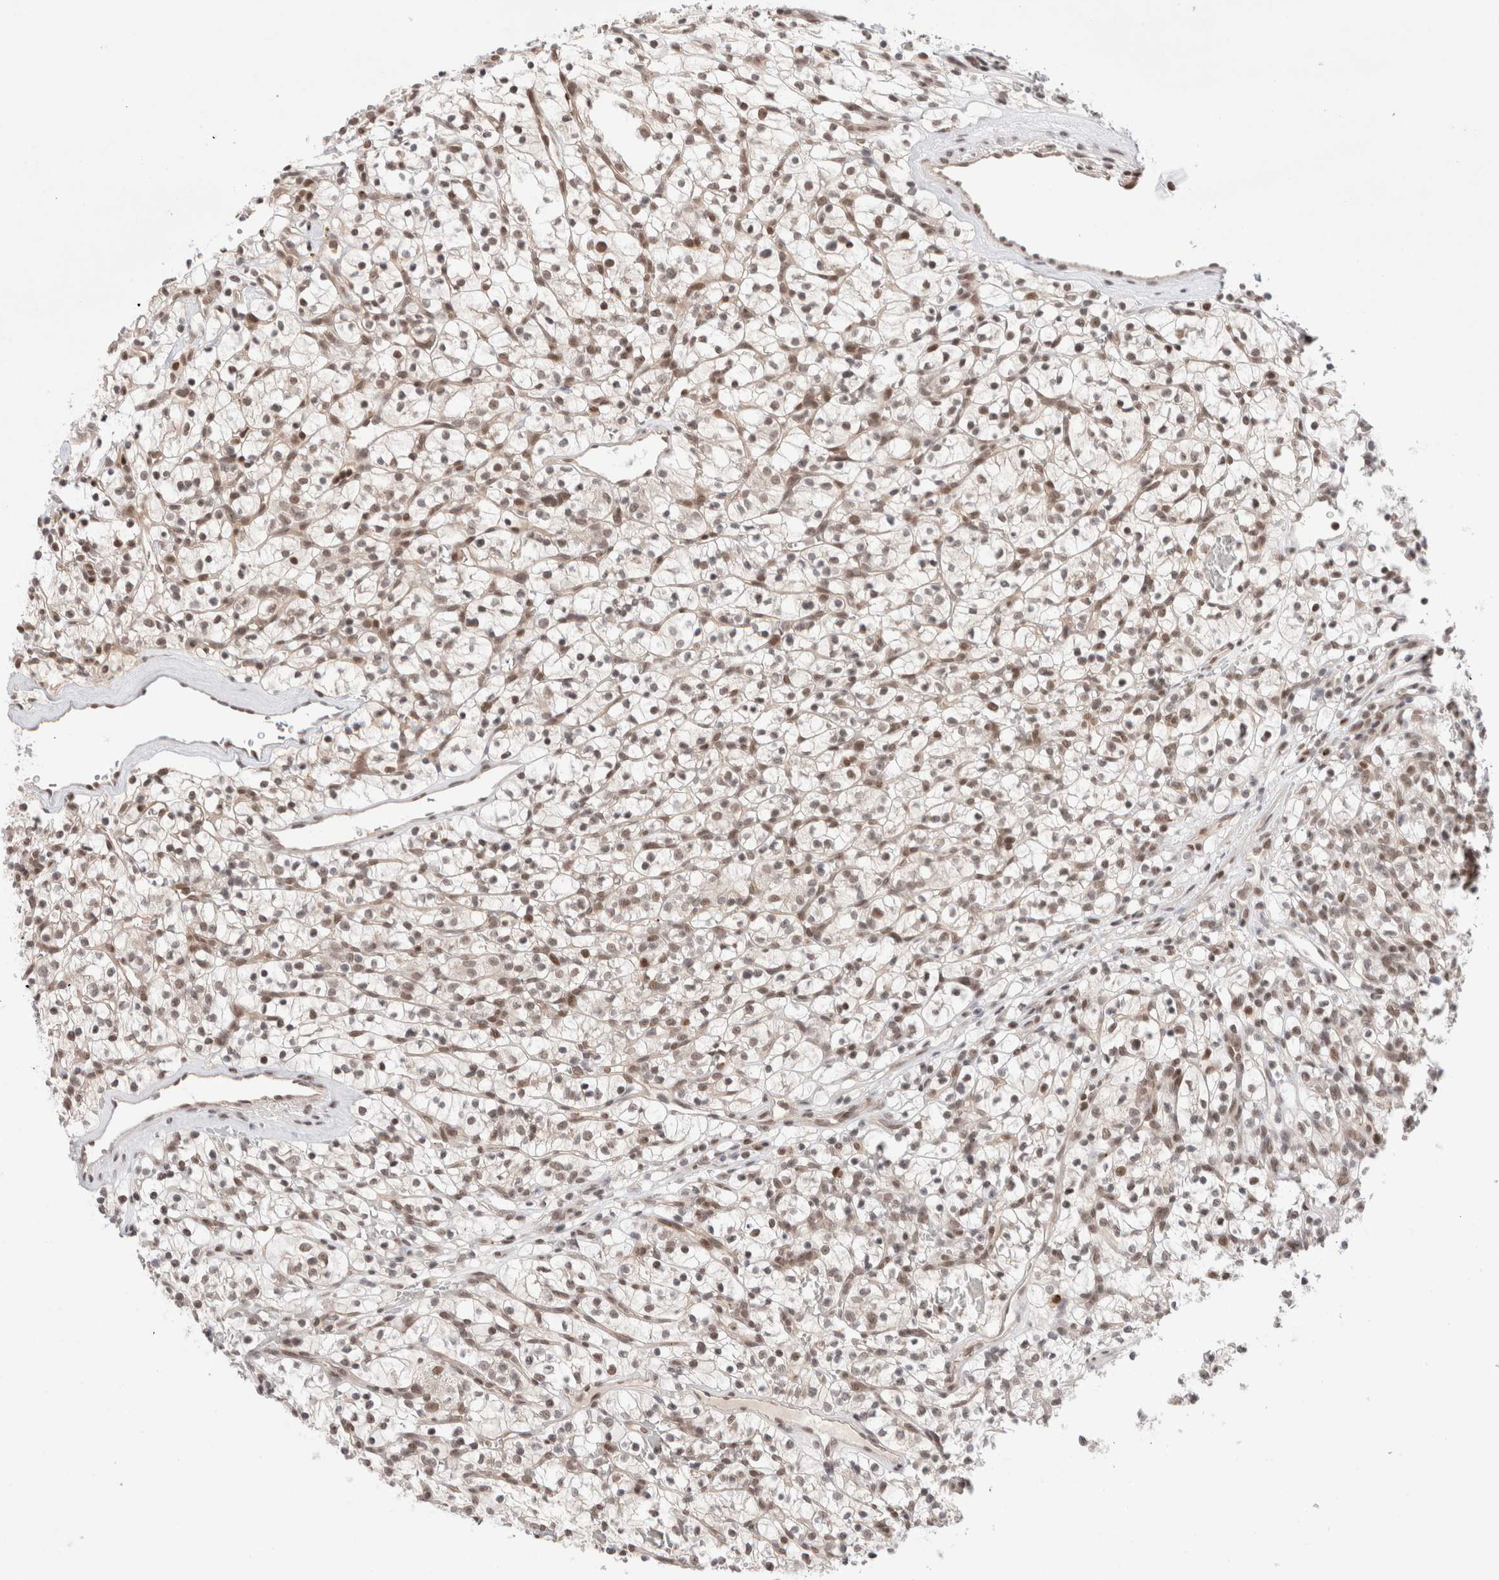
{"staining": {"intensity": "weak", "quantity": ">75%", "location": "nuclear"}, "tissue": "renal cancer", "cell_type": "Tumor cells", "image_type": "cancer", "snomed": [{"axis": "morphology", "description": "Adenocarcinoma, NOS"}, {"axis": "topography", "description": "Kidney"}], "caption": "Immunohistochemical staining of human renal adenocarcinoma displays low levels of weak nuclear protein staining in approximately >75% of tumor cells.", "gene": "GATAD2A", "patient": {"sex": "female", "age": 57}}